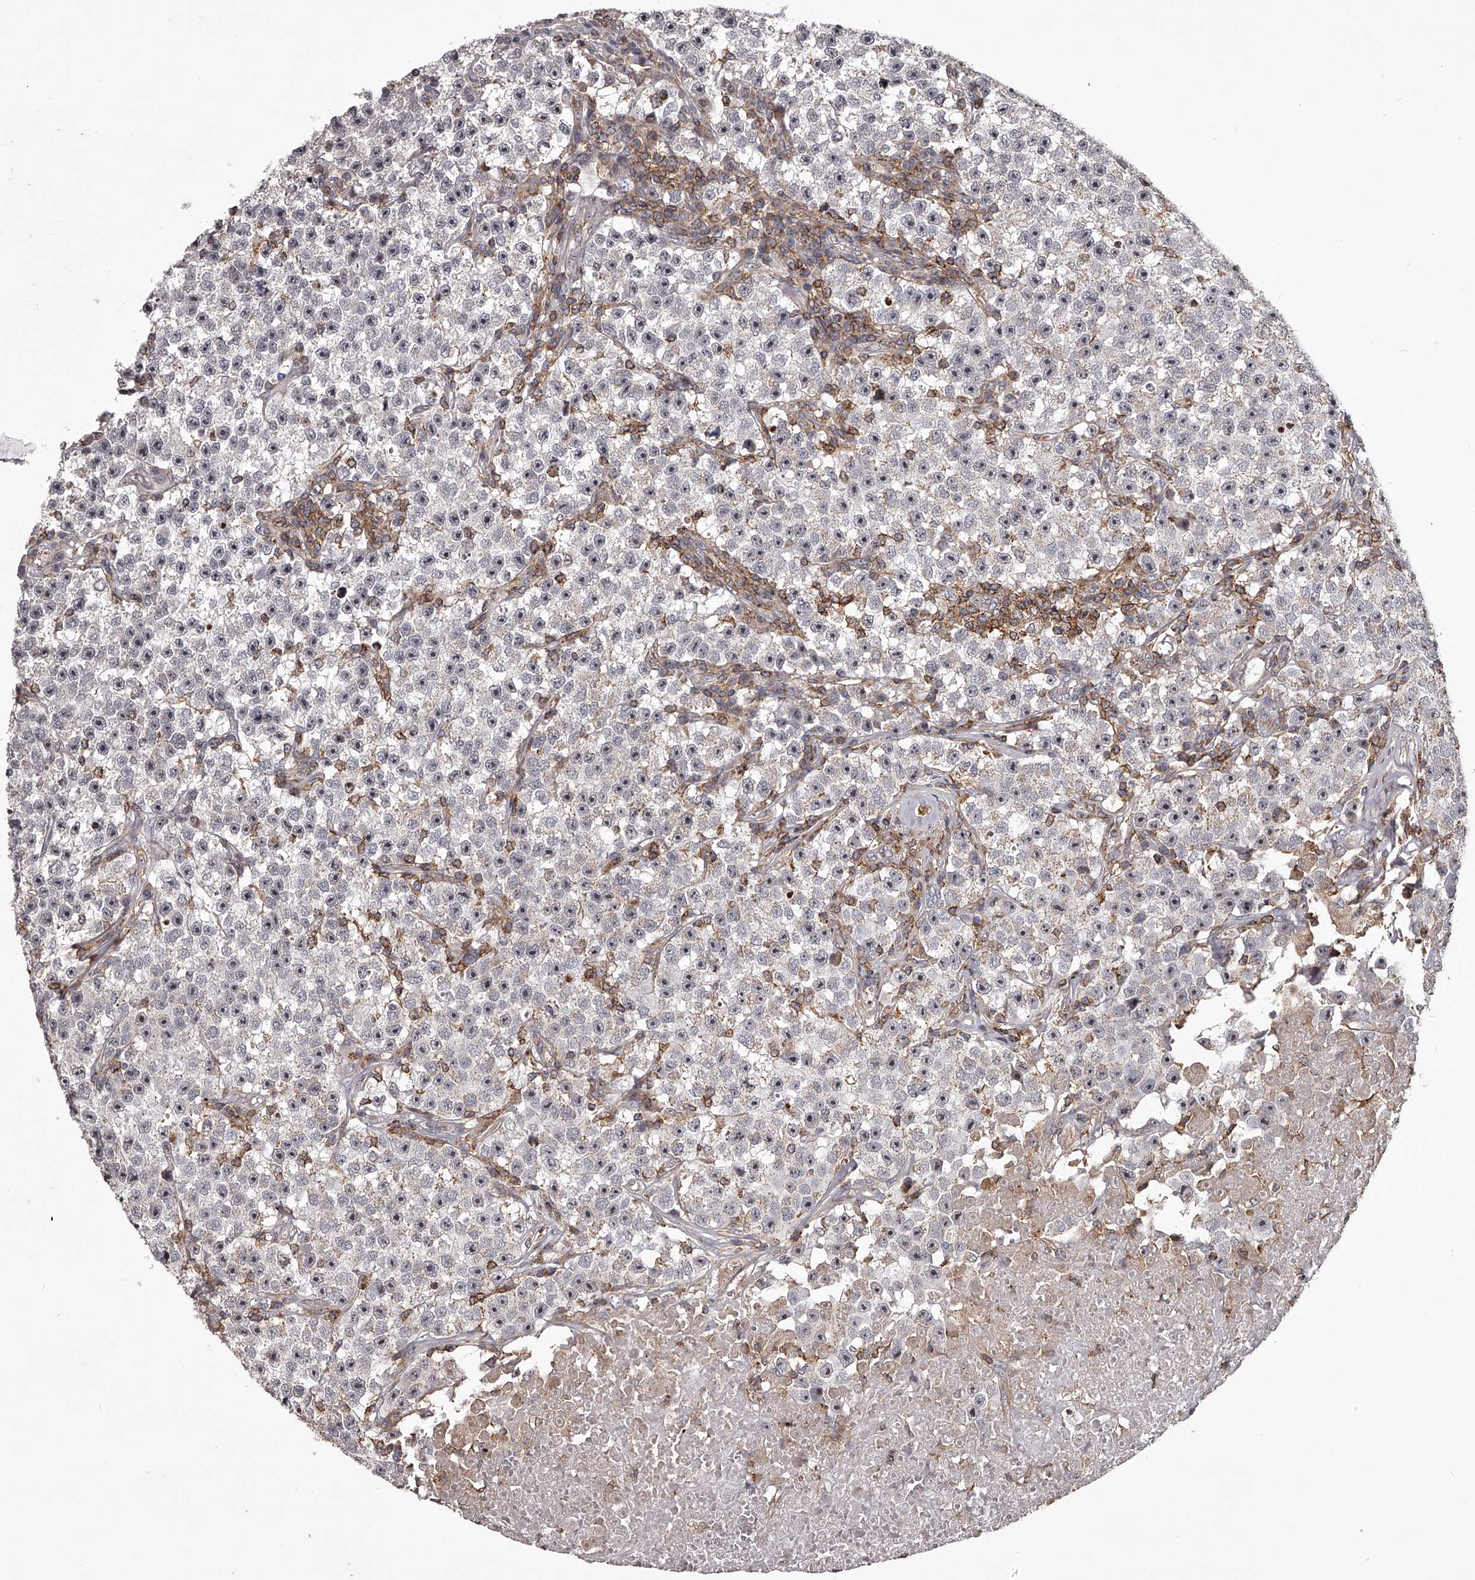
{"staining": {"intensity": "negative", "quantity": "none", "location": "none"}, "tissue": "testis cancer", "cell_type": "Tumor cells", "image_type": "cancer", "snomed": [{"axis": "morphology", "description": "Seminoma, NOS"}, {"axis": "topography", "description": "Testis"}], "caption": "Micrograph shows no protein positivity in tumor cells of testis seminoma tissue. (Stains: DAB (3,3'-diaminobenzidine) IHC with hematoxylin counter stain, Microscopy: brightfield microscopy at high magnification).", "gene": "RRP36", "patient": {"sex": "male", "age": 22}}